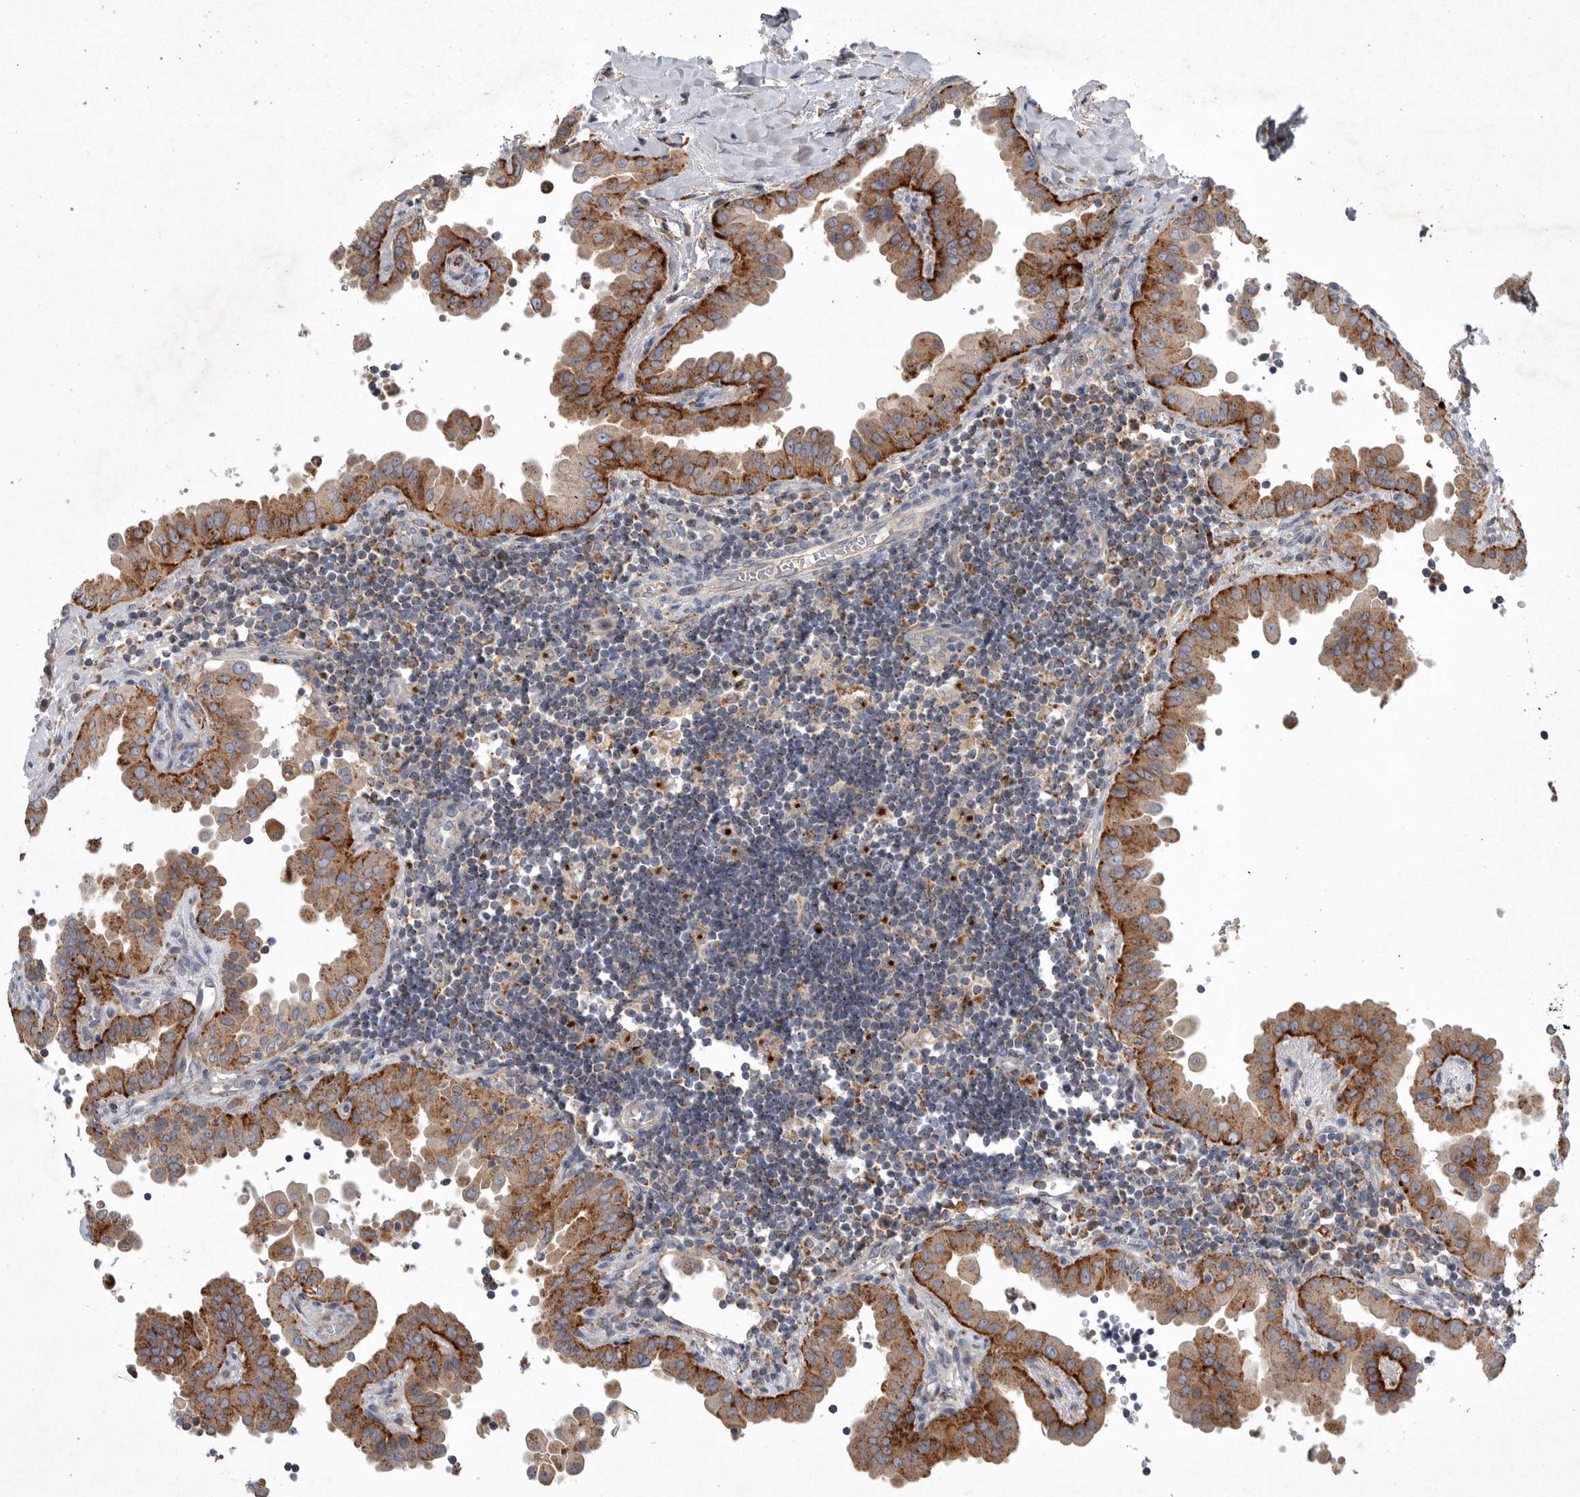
{"staining": {"intensity": "strong", "quantity": ">75%", "location": "cytoplasmic/membranous"}, "tissue": "thyroid cancer", "cell_type": "Tumor cells", "image_type": "cancer", "snomed": [{"axis": "morphology", "description": "Papillary adenocarcinoma, NOS"}, {"axis": "topography", "description": "Thyroid gland"}], "caption": "Tumor cells reveal strong cytoplasmic/membranous staining in approximately >75% of cells in papillary adenocarcinoma (thyroid).", "gene": "LAMTOR3", "patient": {"sex": "male", "age": 33}}